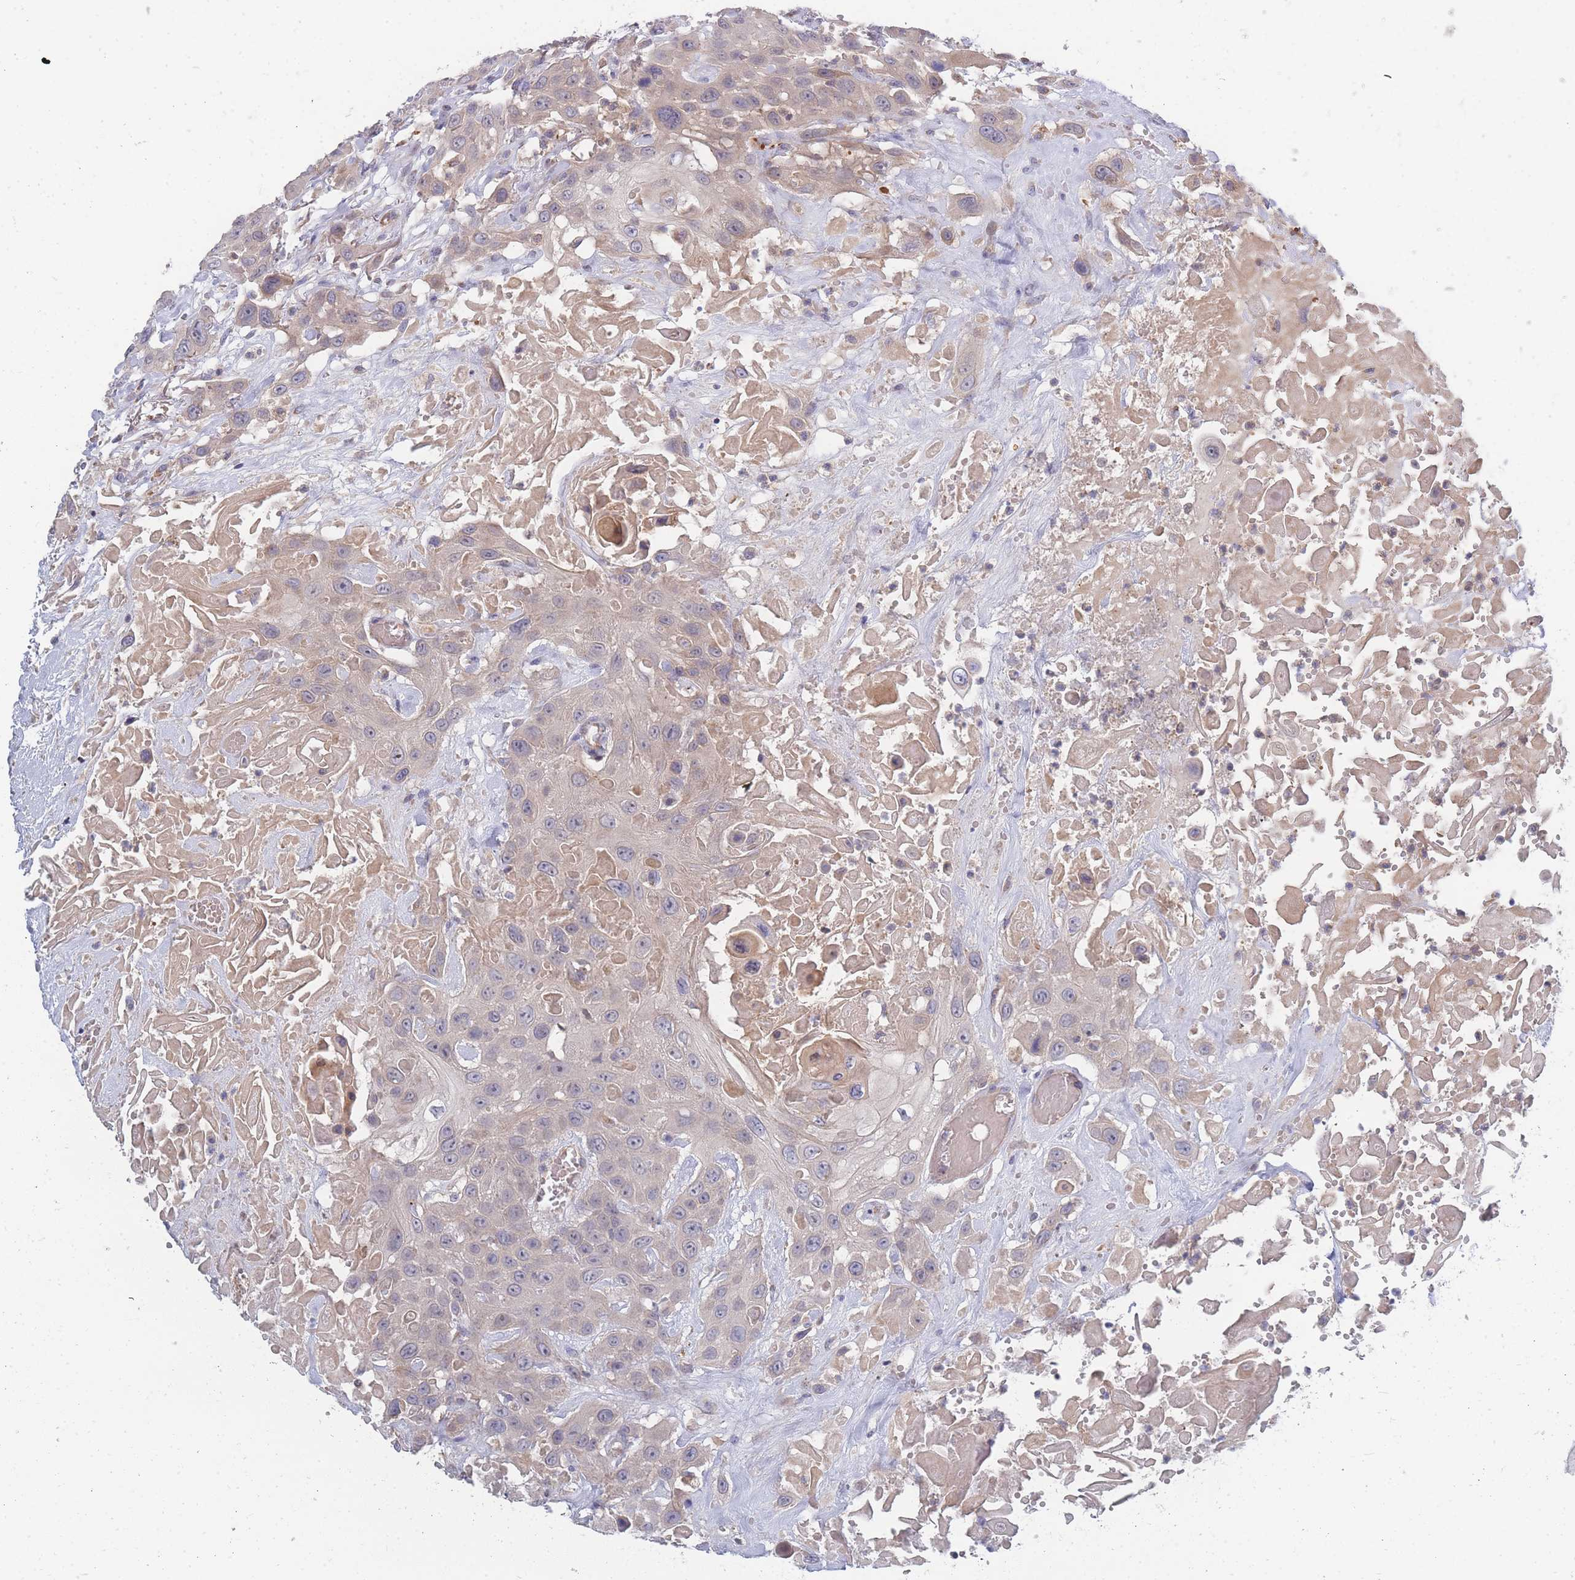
{"staining": {"intensity": "weak", "quantity": "<25%", "location": "cytoplasmic/membranous"}, "tissue": "head and neck cancer", "cell_type": "Tumor cells", "image_type": "cancer", "snomed": [{"axis": "morphology", "description": "Squamous cell carcinoma, NOS"}, {"axis": "topography", "description": "Head-Neck"}], "caption": "Immunohistochemistry (IHC) histopathology image of neoplastic tissue: head and neck cancer stained with DAB (3,3'-diaminobenzidine) displays no significant protein expression in tumor cells.", "gene": "NUB1", "patient": {"sex": "male", "age": 81}}